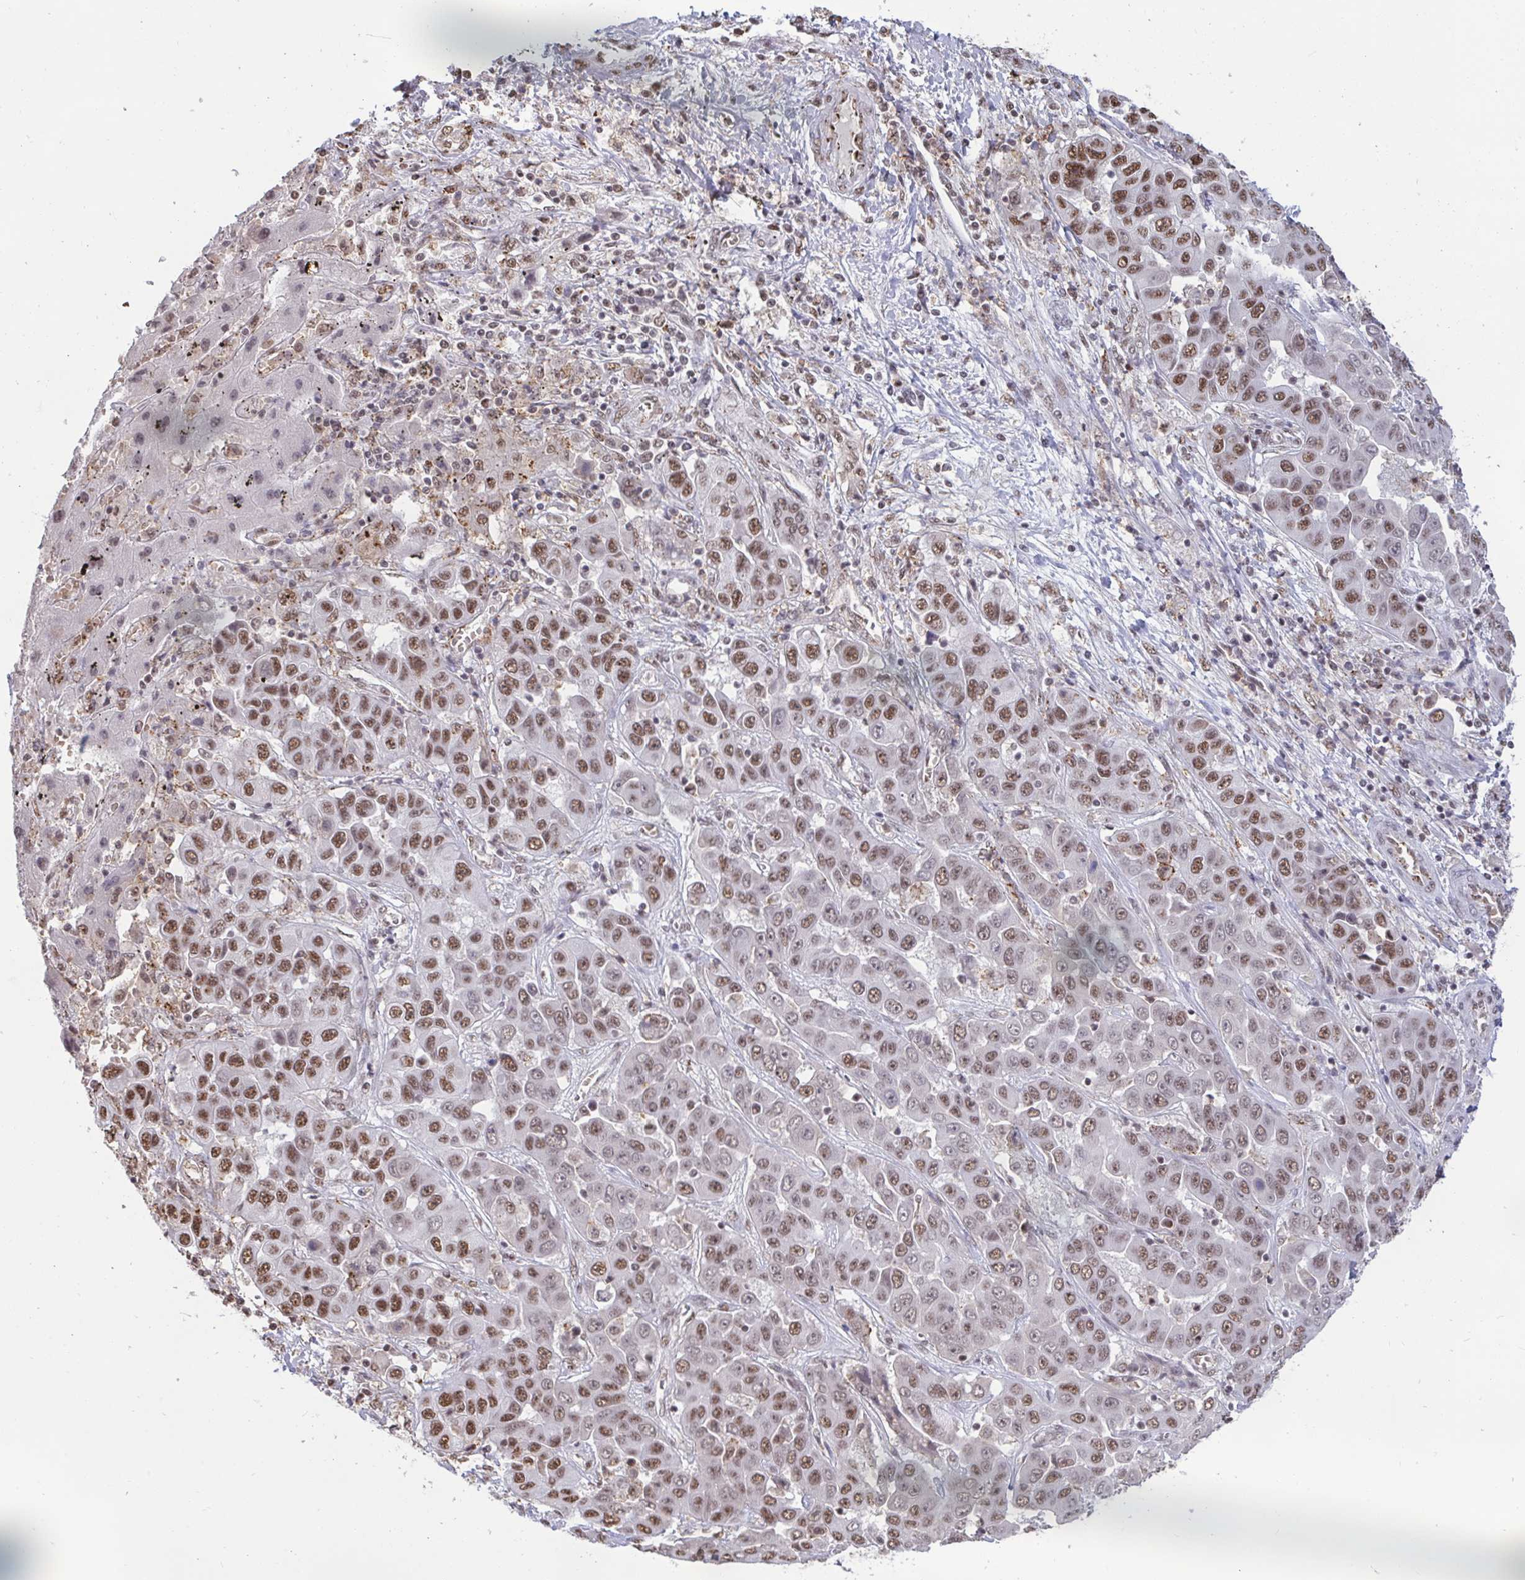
{"staining": {"intensity": "moderate", "quantity": ">75%", "location": "nuclear"}, "tissue": "liver cancer", "cell_type": "Tumor cells", "image_type": "cancer", "snomed": [{"axis": "morphology", "description": "Cholangiocarcinoma"}, {"axis": "topography", "description": "Liver"}], "caption": "High-power microscopy captured an IHC photomicrograph of liver cancer (cholangiocarcinoma), revealing moderate nuclear positivity in about >75% of tumor cells. (Stains: DAB (3,3'-diaminobenzidine) in brown, nuclei in blue, Microscopy: brightfield microscopy at high magnification).", "gene": "PUF60", "patient": {"sex": "female", "age": 52}}